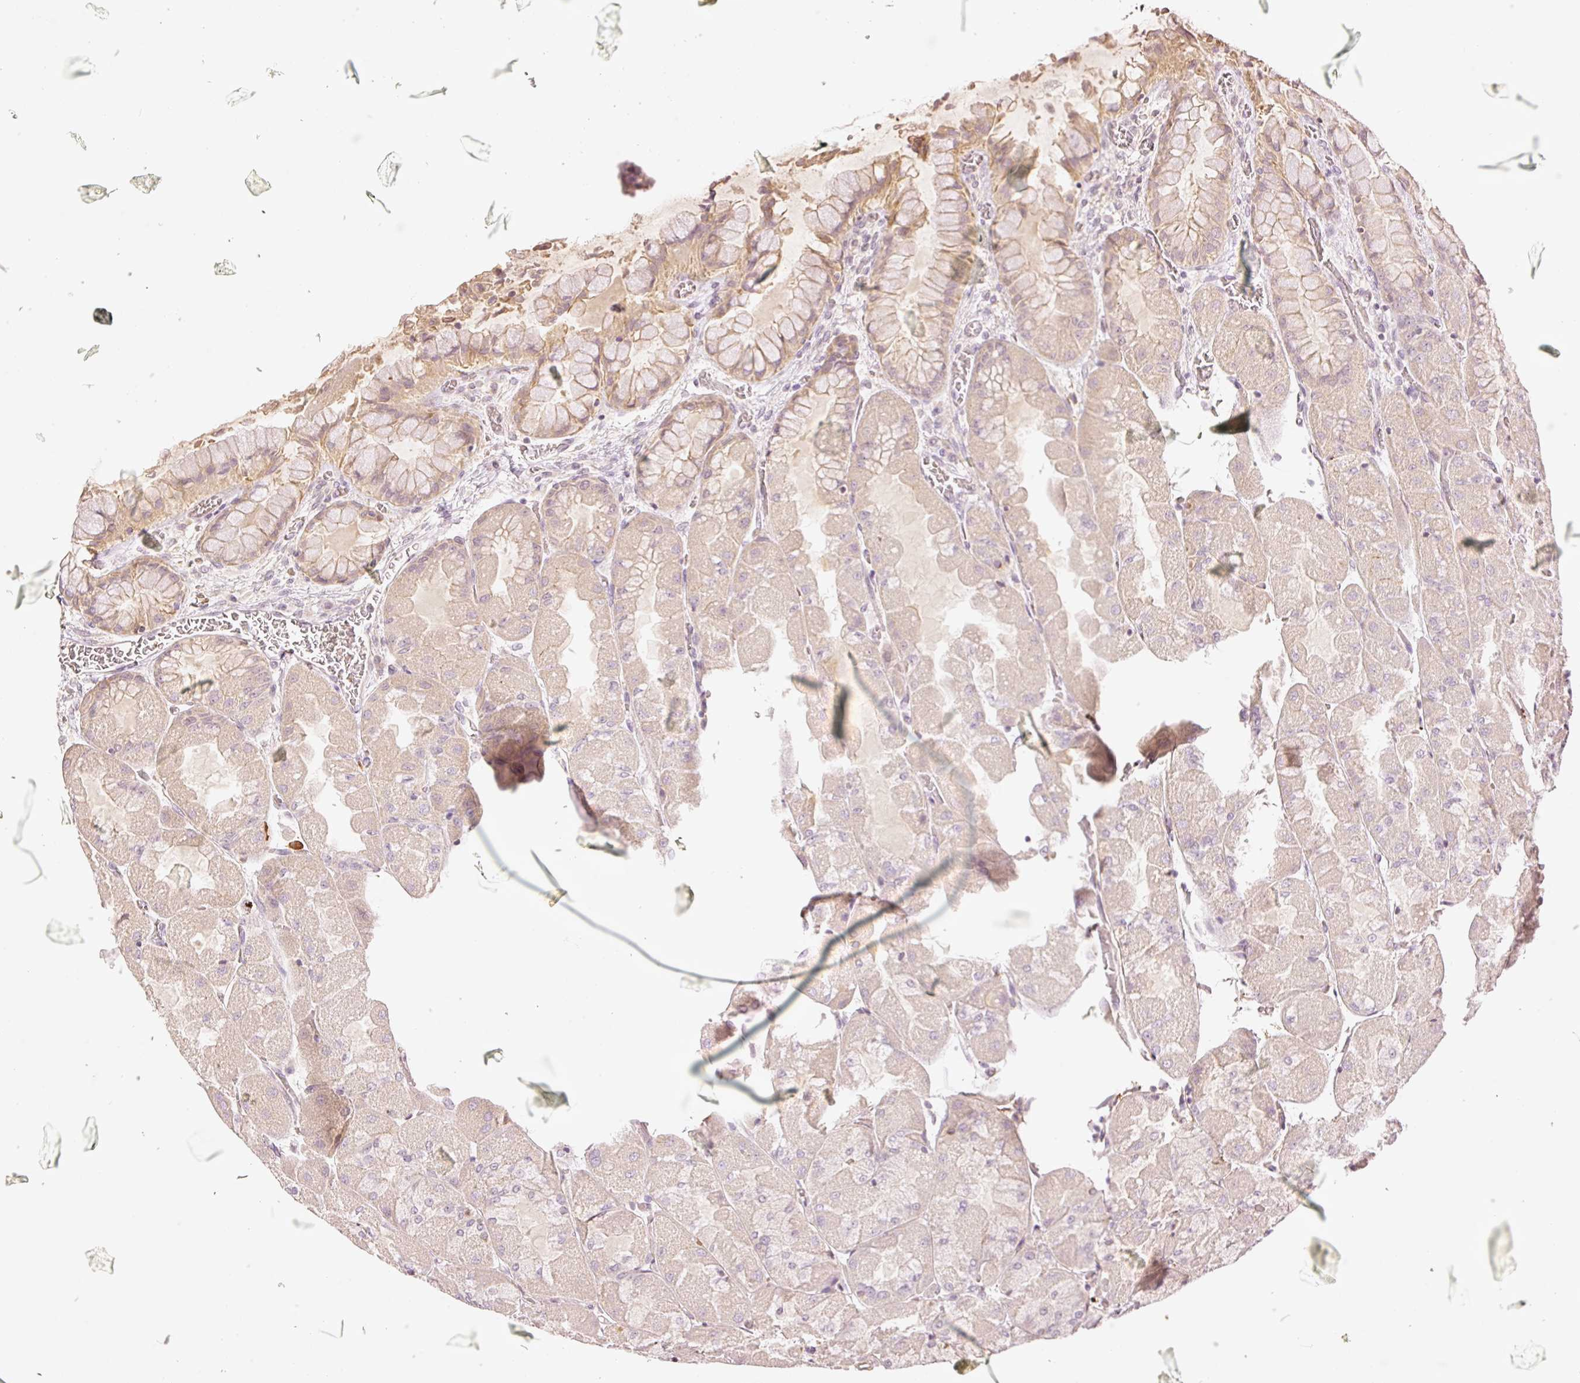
{"staining": {"intensity": "weak", "quantity": "25%-75%", "location": "cytoplasmic/membranous"}, "tissue": "stomach", "cell_type": "Glandular cells", "image_type": "normal", "snomed": [{"axis": "morphology", "description": "Normal tissue, NOS"}, {"axis": "topography", "description": "Stomach"}], "caption": "An IHC photomicrograph of unremarkable tissue is shown. Protein staining in brown shows weak cytoplasmic/membranous positivity in stomach within glandular cells.", "gene": "GZMA", "patient": {"sex": "female", "age": 61}}